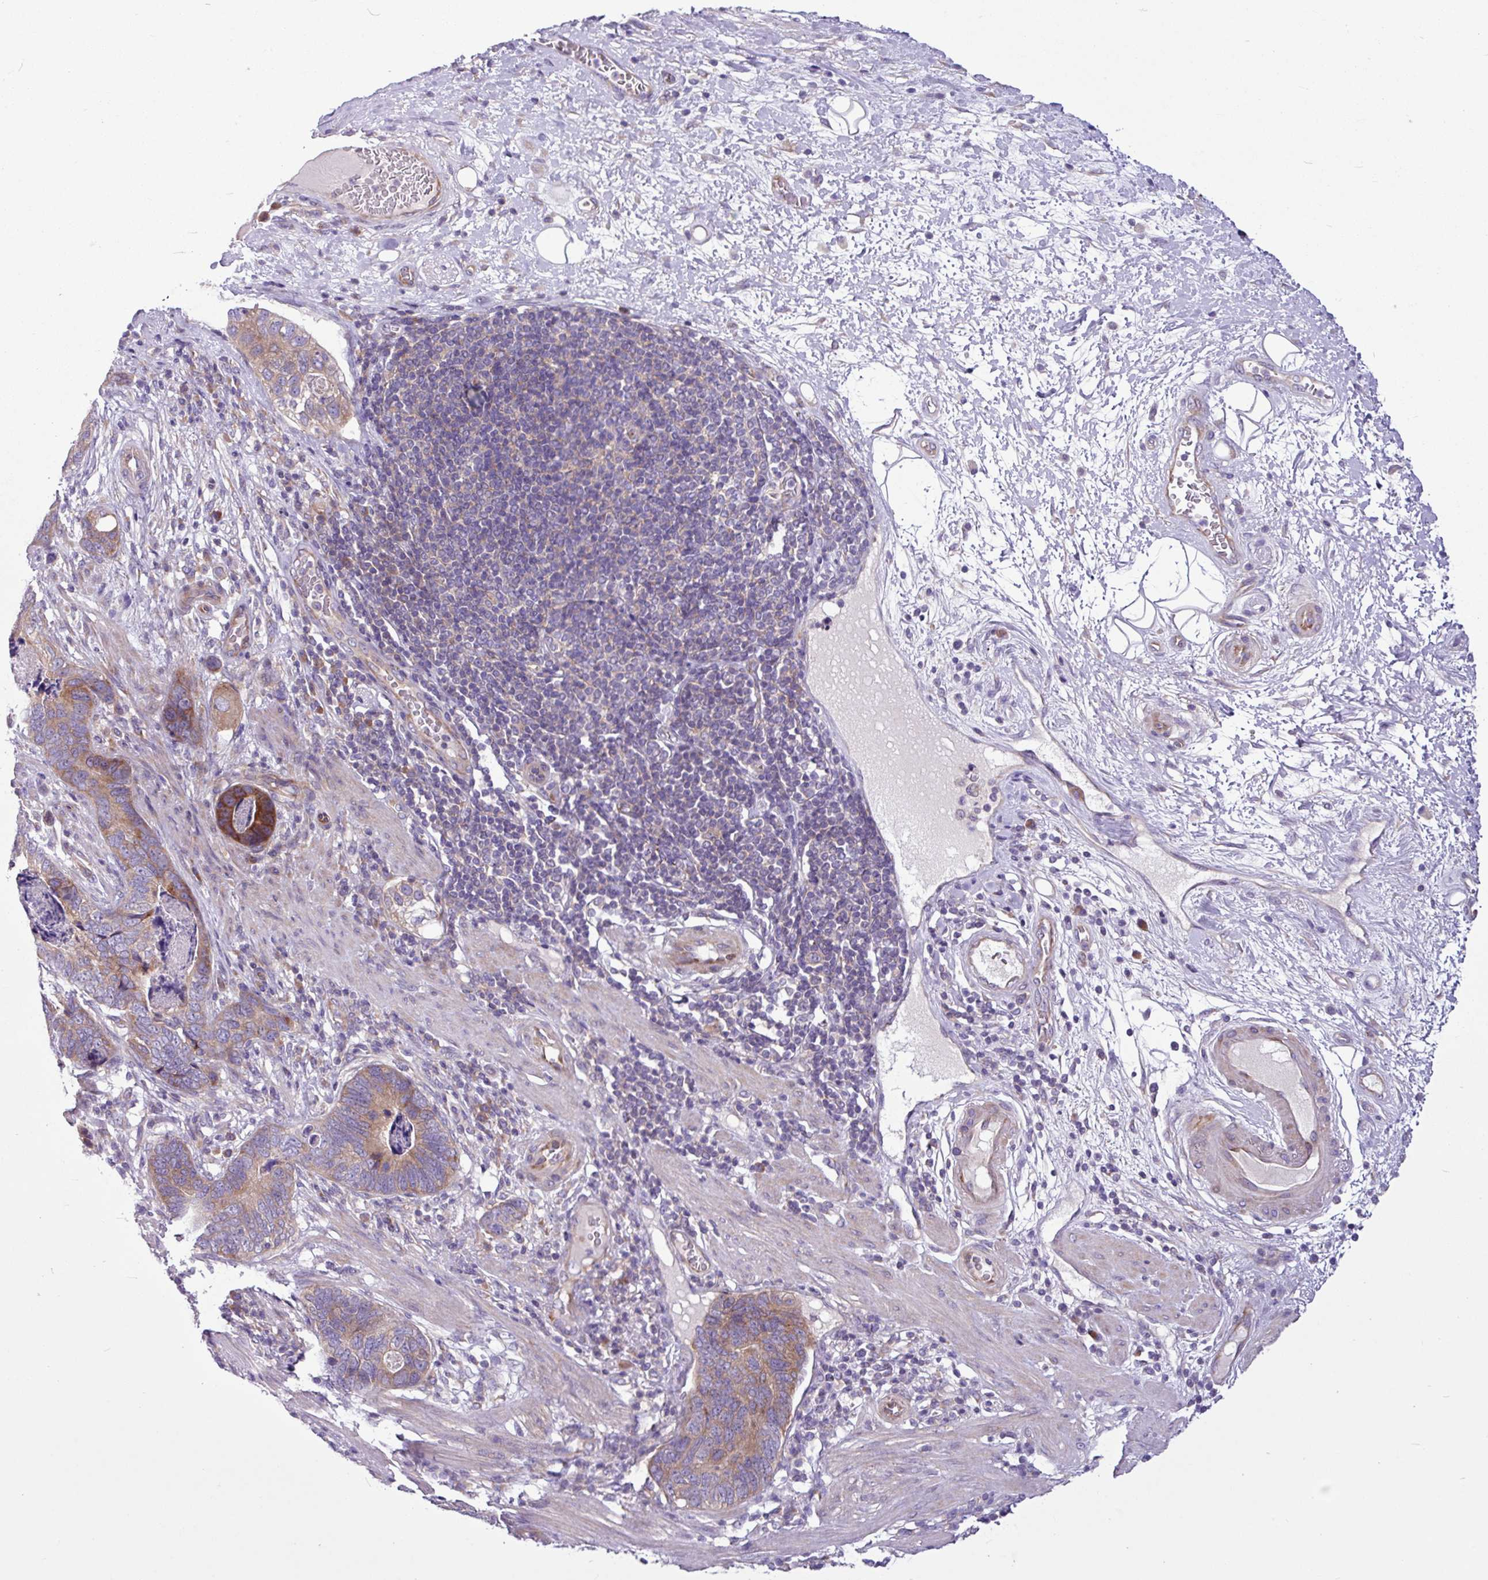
{"staining": {"intensity": "moderate", "quantity": "<25%", "location": "cytoplasmic/membranous"}, "tissue": "stomach cancer", "cell_type": "Tumor cells", "image_type": "cancer", "snomed": [{"axis": "morphology", "description": "Normal tissue, NOS"}, {"axis": "morphology", "description": "Adenocarcinoma, NOS"}, {"axis": "topography", "description": "Stomach"}], "caption": "Immunohistochemical staining of human adenocarcinoma (stomach) demonstrates moderate cytoplasmic/membranous protein expression in about <25% of tumor cells.", "gene": "MROH2A", "patient": {"sex": "female", "age": 89}}